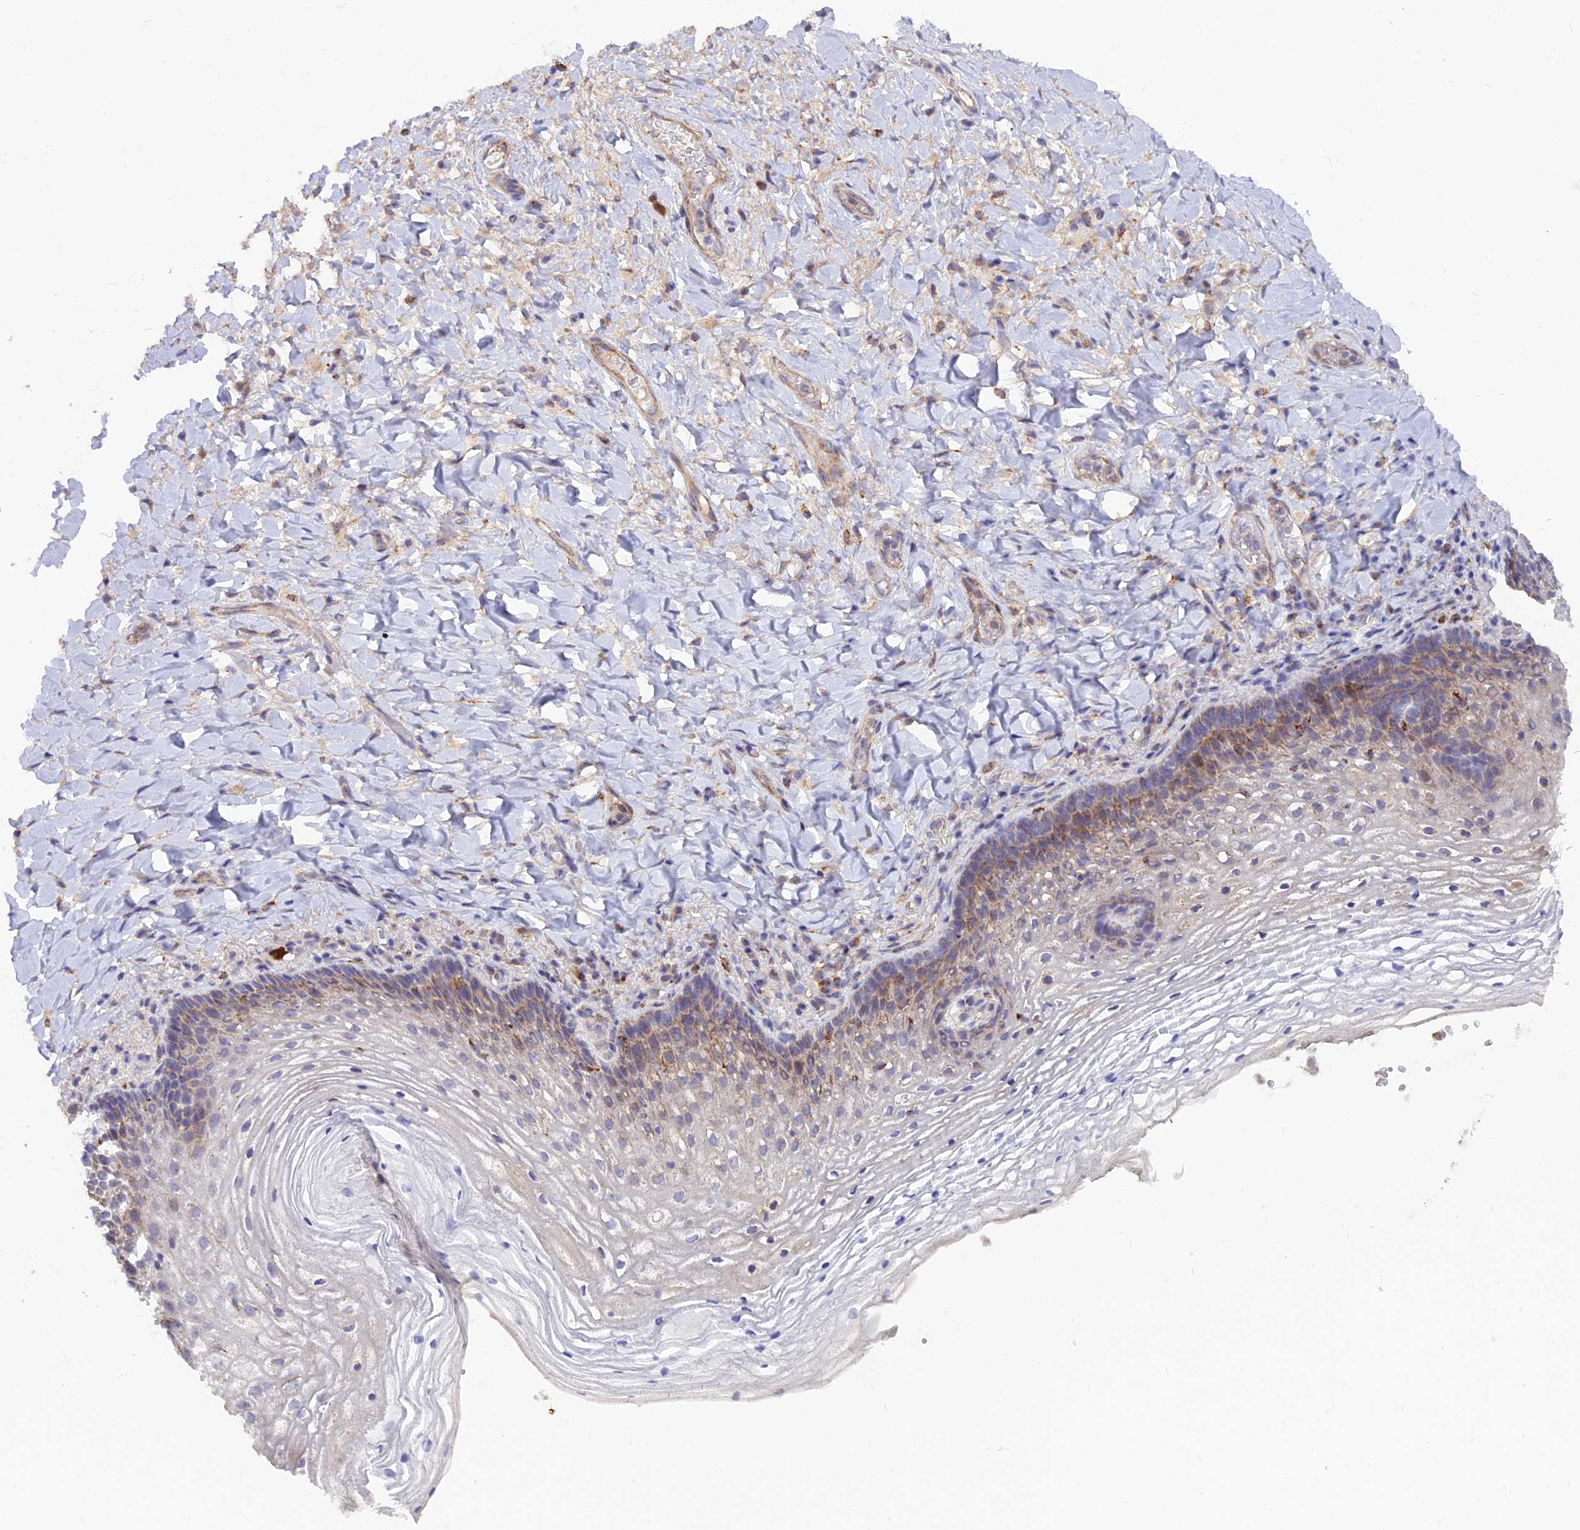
{"staining": {"intensity": "moderate", "quantity": "<25%", "location": "cytoplasmic/membranous"}, "tissue": "vagina", "cell_type": "Squamous epithelial cells", "image_type": "normal", "snomed": [{"axis": "morphology", "description": "Normal tissue, NOS"}, {"axis": "topography", "description": "Vagina"}], "caption": "Squamous epithelial cells exhibit moderate cytoplasmic/membranous staining in approximately <25% of cells in unremarkable vagina.", "gene": "TIGD6", "patient": {"sex": "female", "age": 60}}